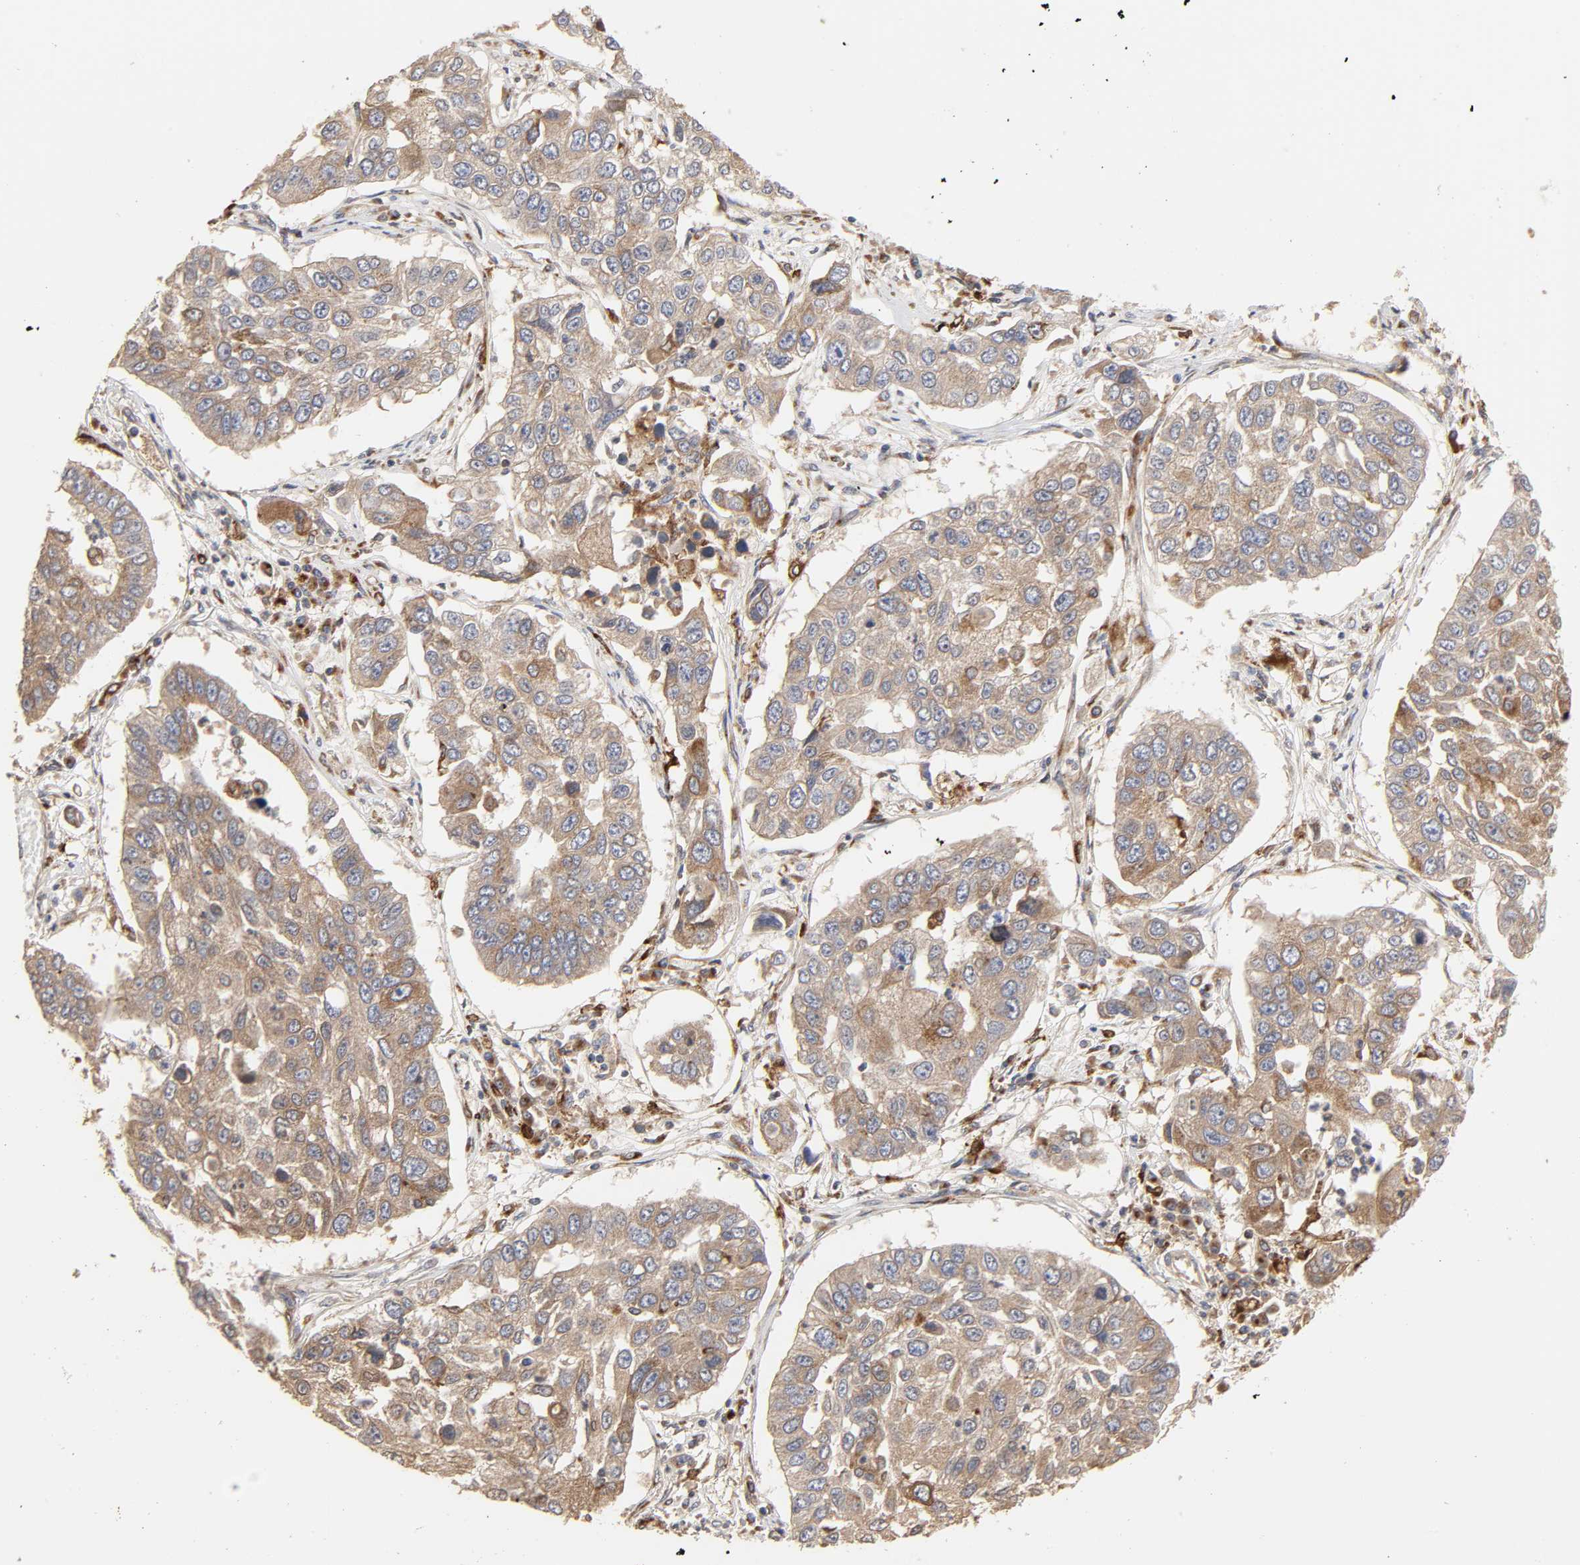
{"staining": {"intensity": "moderate", "quantity": ">75%", "location": "cytoplasmic/membranous"}, "tissue": "lung cancer", "cell_type": "Tumor cells", "image_type": "cancer", "snomed": [{"axis": "morphology", "description": "Squamous cell carcinoma, NOS"}, {"axis": "topography", "description": "Lung"}], "caption": "The immunohistochemical stain labels moderate cytoplasmic/membranous staining in tumor cells of lung cancer (squamous cell carcinoma) tissue.", "gene": "GNPTG", "patient": {"sex": "male", "age": 71}}